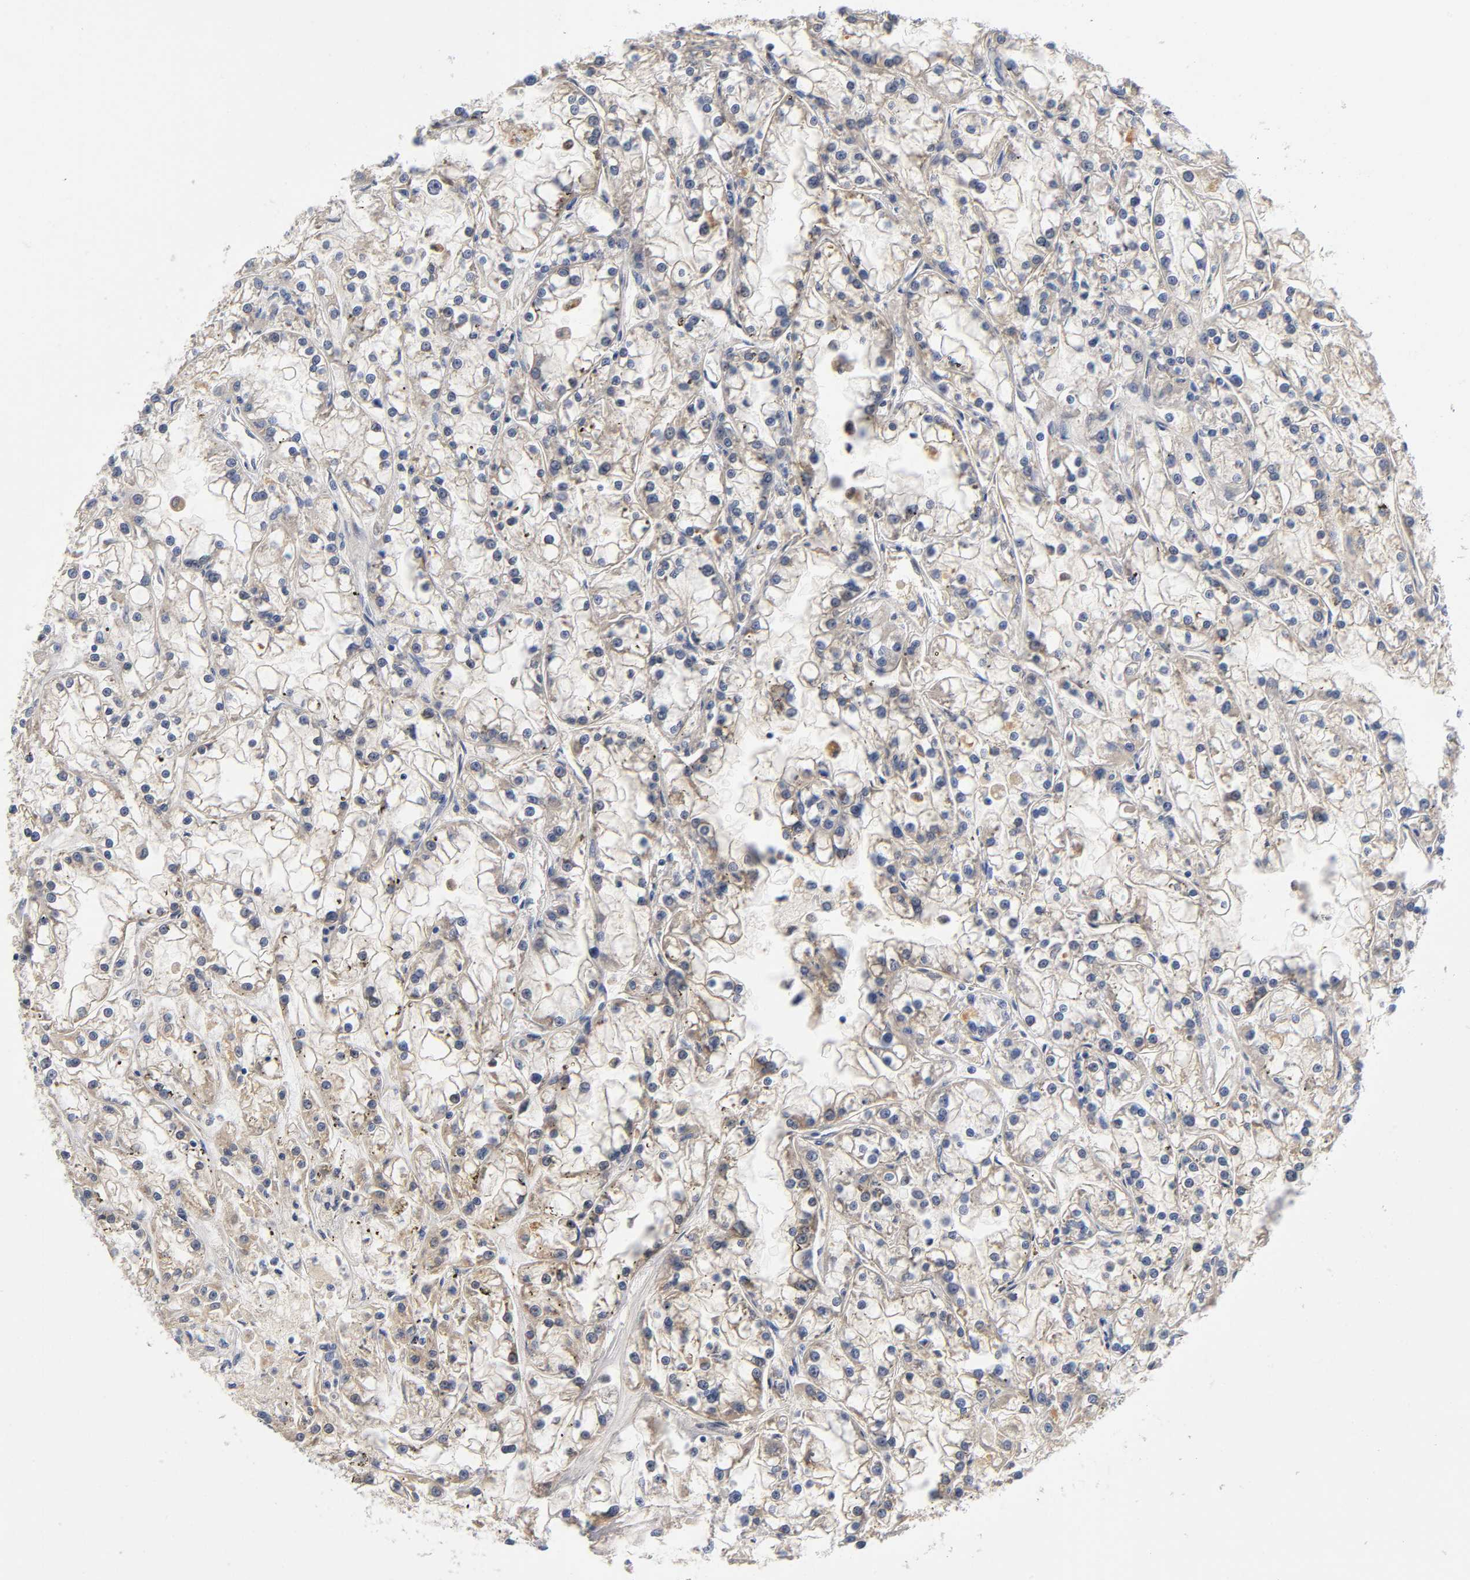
{"staining": {"intensity": "weak", "quantity": "25%-75%", "location": "cytoplasmic/membranous"}, "tissue": "renal cancer", "cell_type": "Tumor cells", "image_type": "cancer", "snomed": [{"axis": "morphology", "description": "Adenocarcinoma, NOS"}, {"axis": "topography", "description": "Kidney"}], "caption": "A micrograph of renal adenocarcinoma stained for a protein displays weak cytoplasmic/membranous brown staining in tumor cells.", "gene": "TNC", "patient": {"sex": "female", "age": 52}}